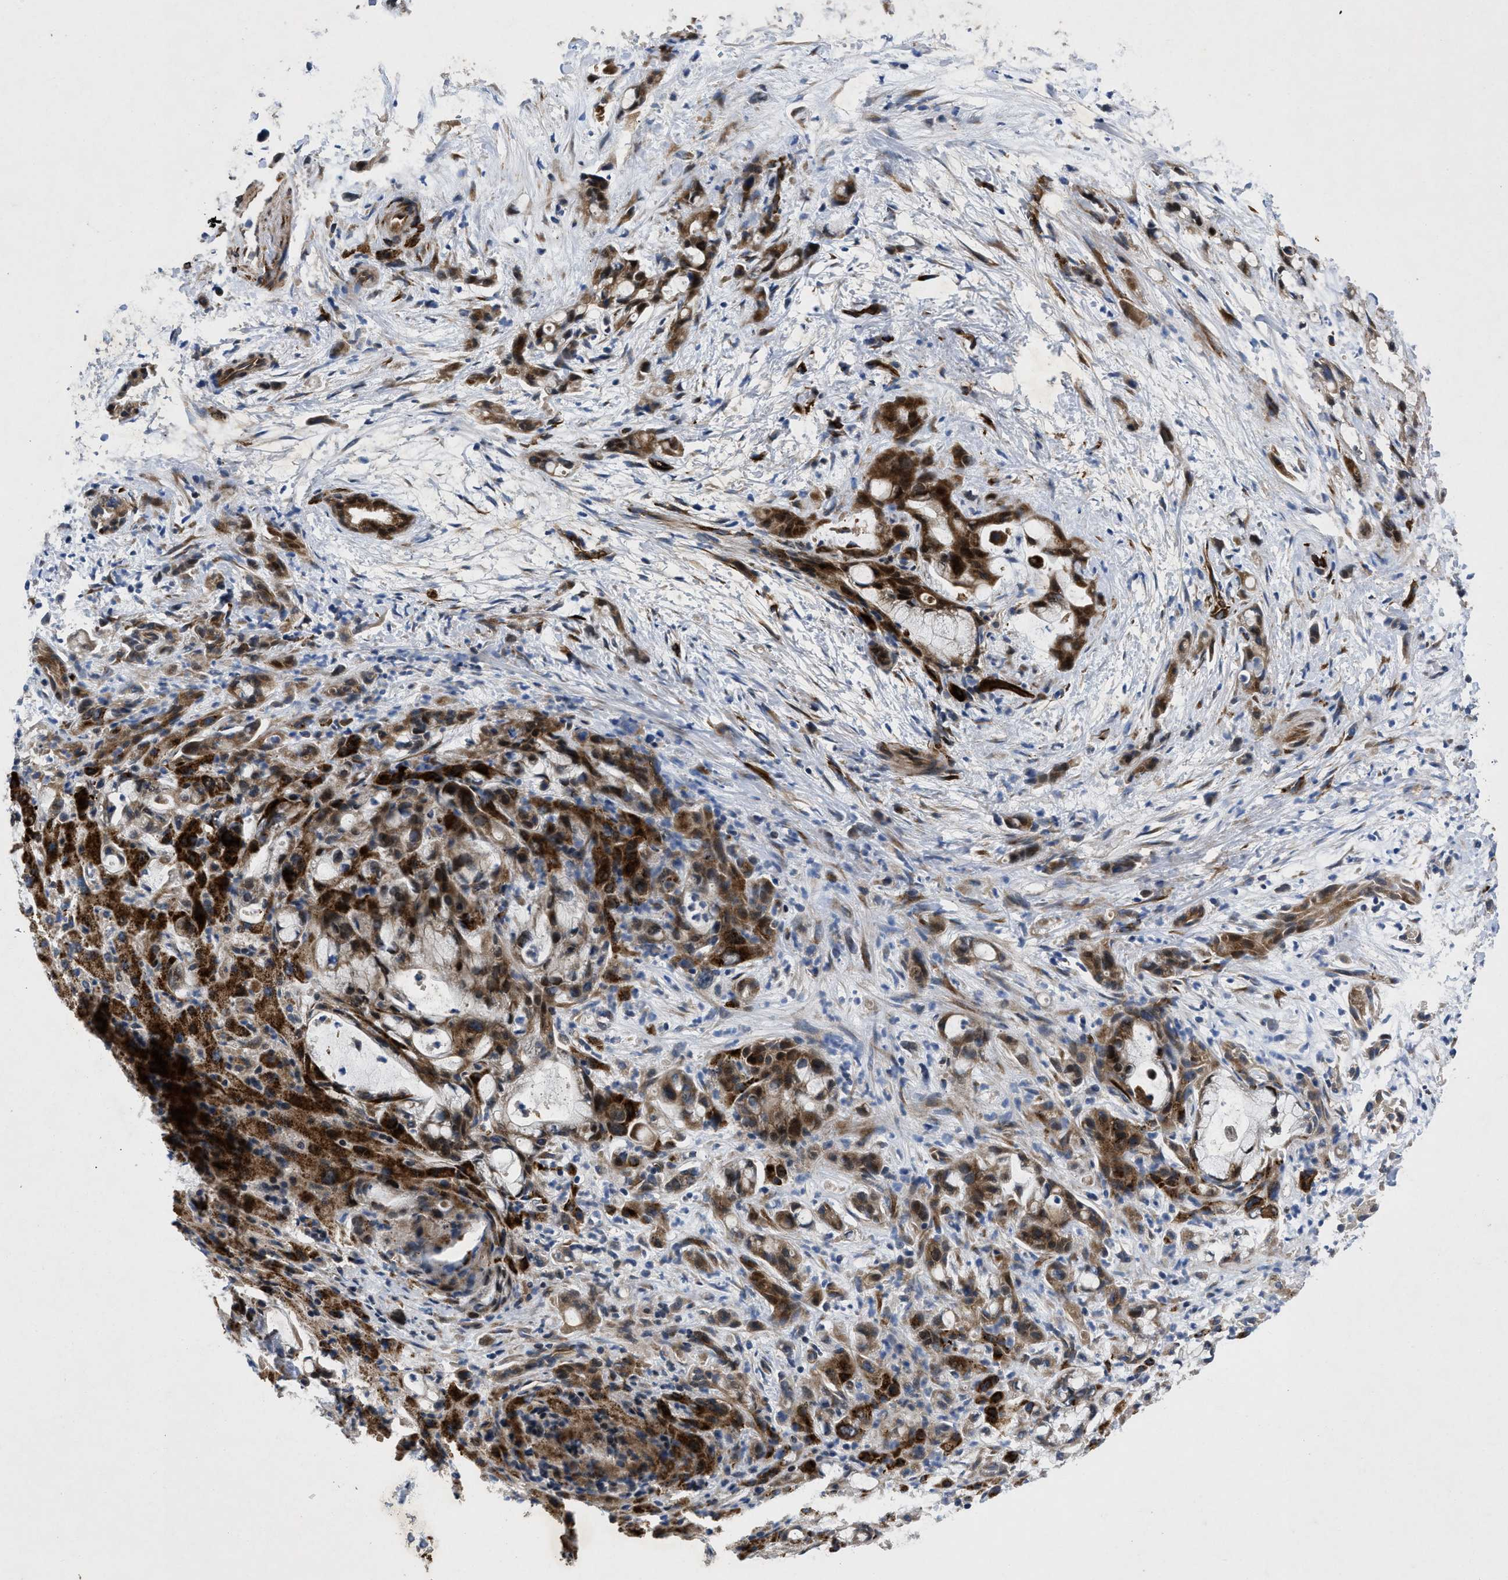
{"staining": {"intensity": "moderate", "quantity": ">75%", "location": "cytoplasmic/membranous"}, "tissue": "liver cancer", "cell_type": "Tumor cells", "image_type": "cancer", "snomed": [{"axis": "morphology", "description": "Cholangiocarcinoma"}, {"axis": "topography", "description": "Liver"}], "caption": "Tumor cells show moderate cytoplasmic/membranous staining in approximately >75% of cells in liver cancer.", "gene": "HSPA12B", "patient": {"sex": "female", "age": 72}}